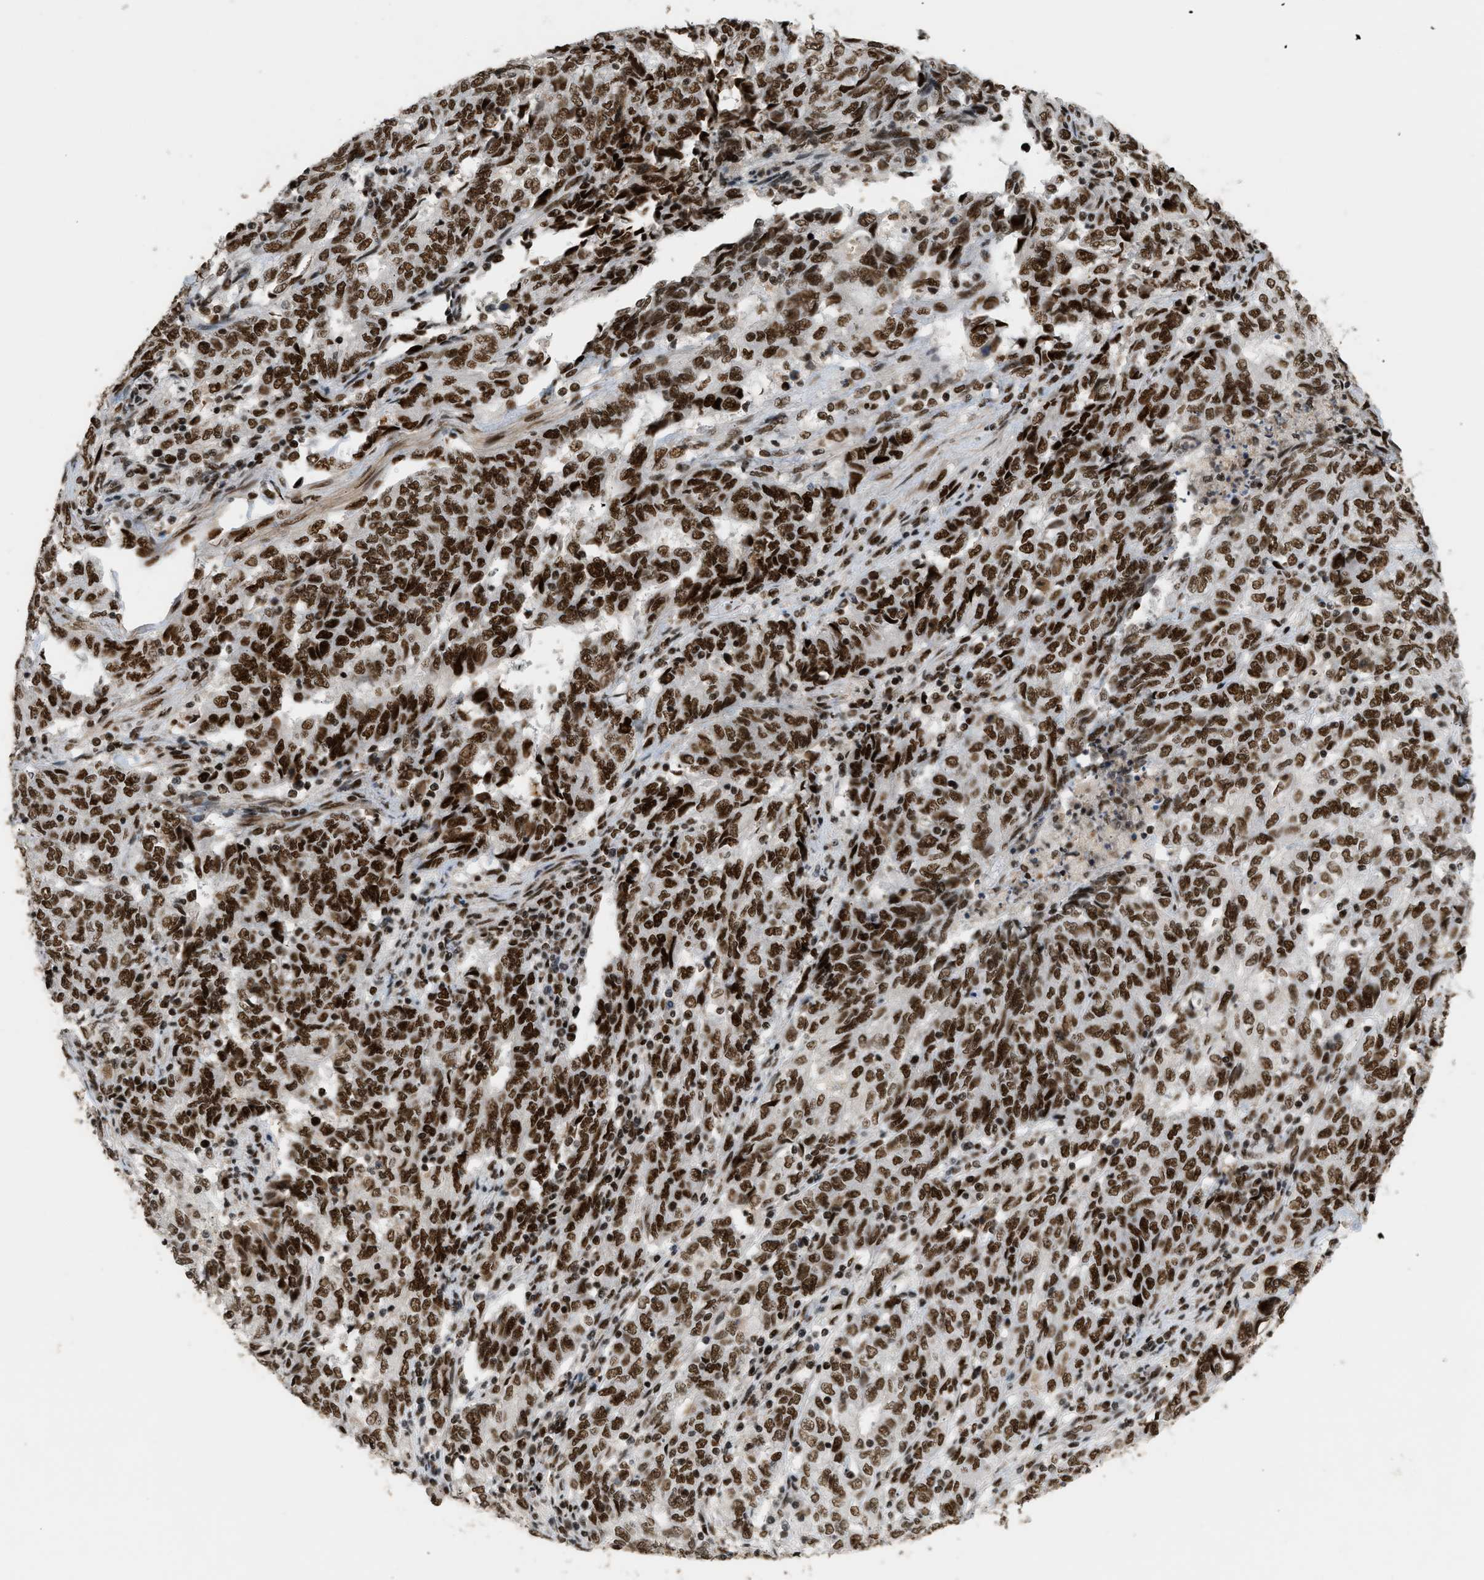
{"staining": {"intensity": "strong", "quantity": ">75%", "location": "nuclear"}, "tissue": "endometrial cancer", "cell_type": "Tumor cells", "image_type": "cancer", "snomed": [{"axis": "morphology", "description": "Adenocarcinoma, NOS"}, {"axis": "topography", "description": "Endometrium"}], "caption": "IHC of human endometrial adenocarcinoma exhibits high levels of strong nuclear expression in approximately >75% of tumor cells. (Stains: DAB in brown, nuclei in blue, Microscopy: brightfield microscopy at high magnification).", "gene": "SMARCB1", "patient": {"sex": "female", "age": 80}}